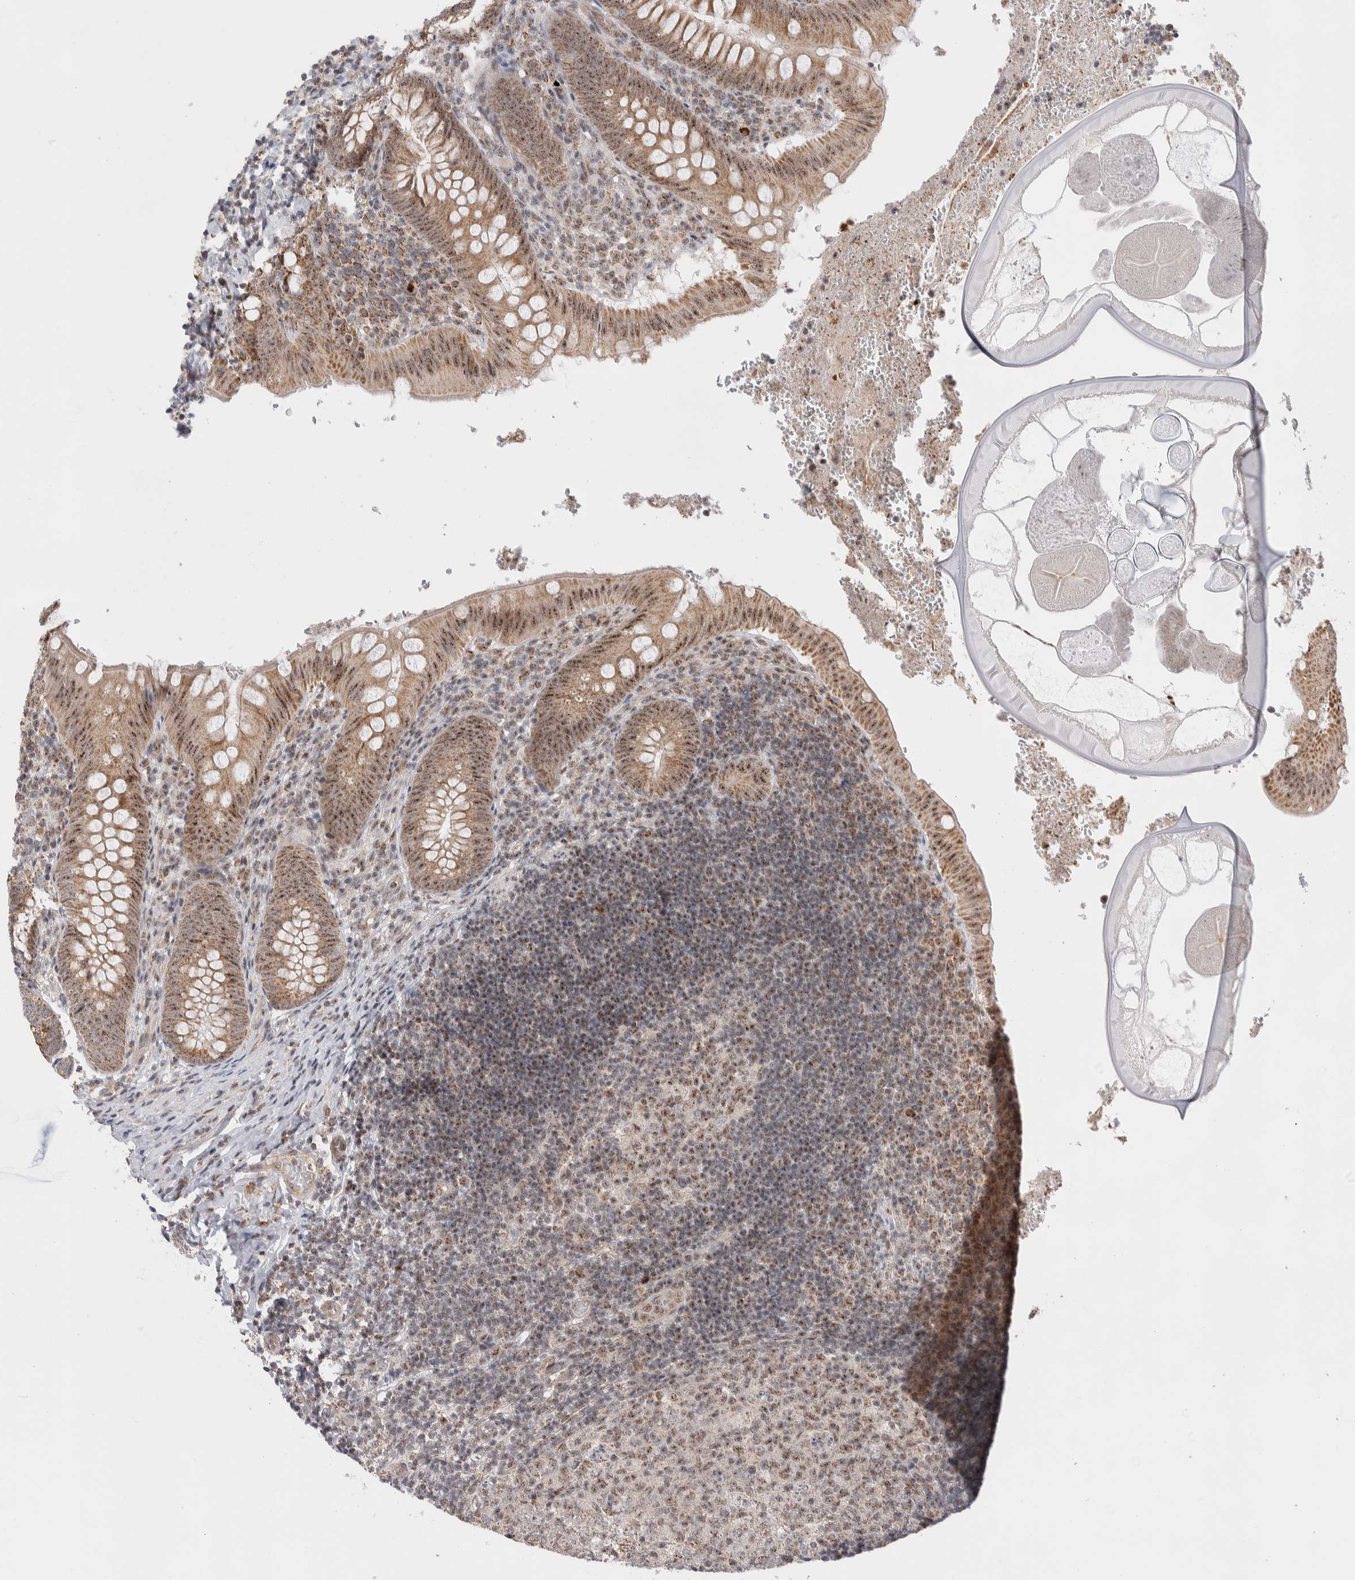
{"staining": {"intensity": "moderate", "quantity": ">75%", "location": "cytoplasmic/membranous,nuclear"}, "tissue": "appendix", "cell_type": "Glandular cells", "image_type": "normal", "snomed": [{"axis": "morphology", "description": "Normal tissue, NOS"}, {"axis": "topography", "description": "Appendix"}], "caption": "Immunohistochemistry (IHC) photomicrograph of benign appendix: appendix stained using IHC shows medium levels of moderate protein expression localized specifically in the cytoplasmic/membranous,nuclear of glandular cells, appearing as a cytoplasmic/membranous,nuclear brown color.", "gene": "ZNF695", "patient": {"sex": "male", "age": 8}}